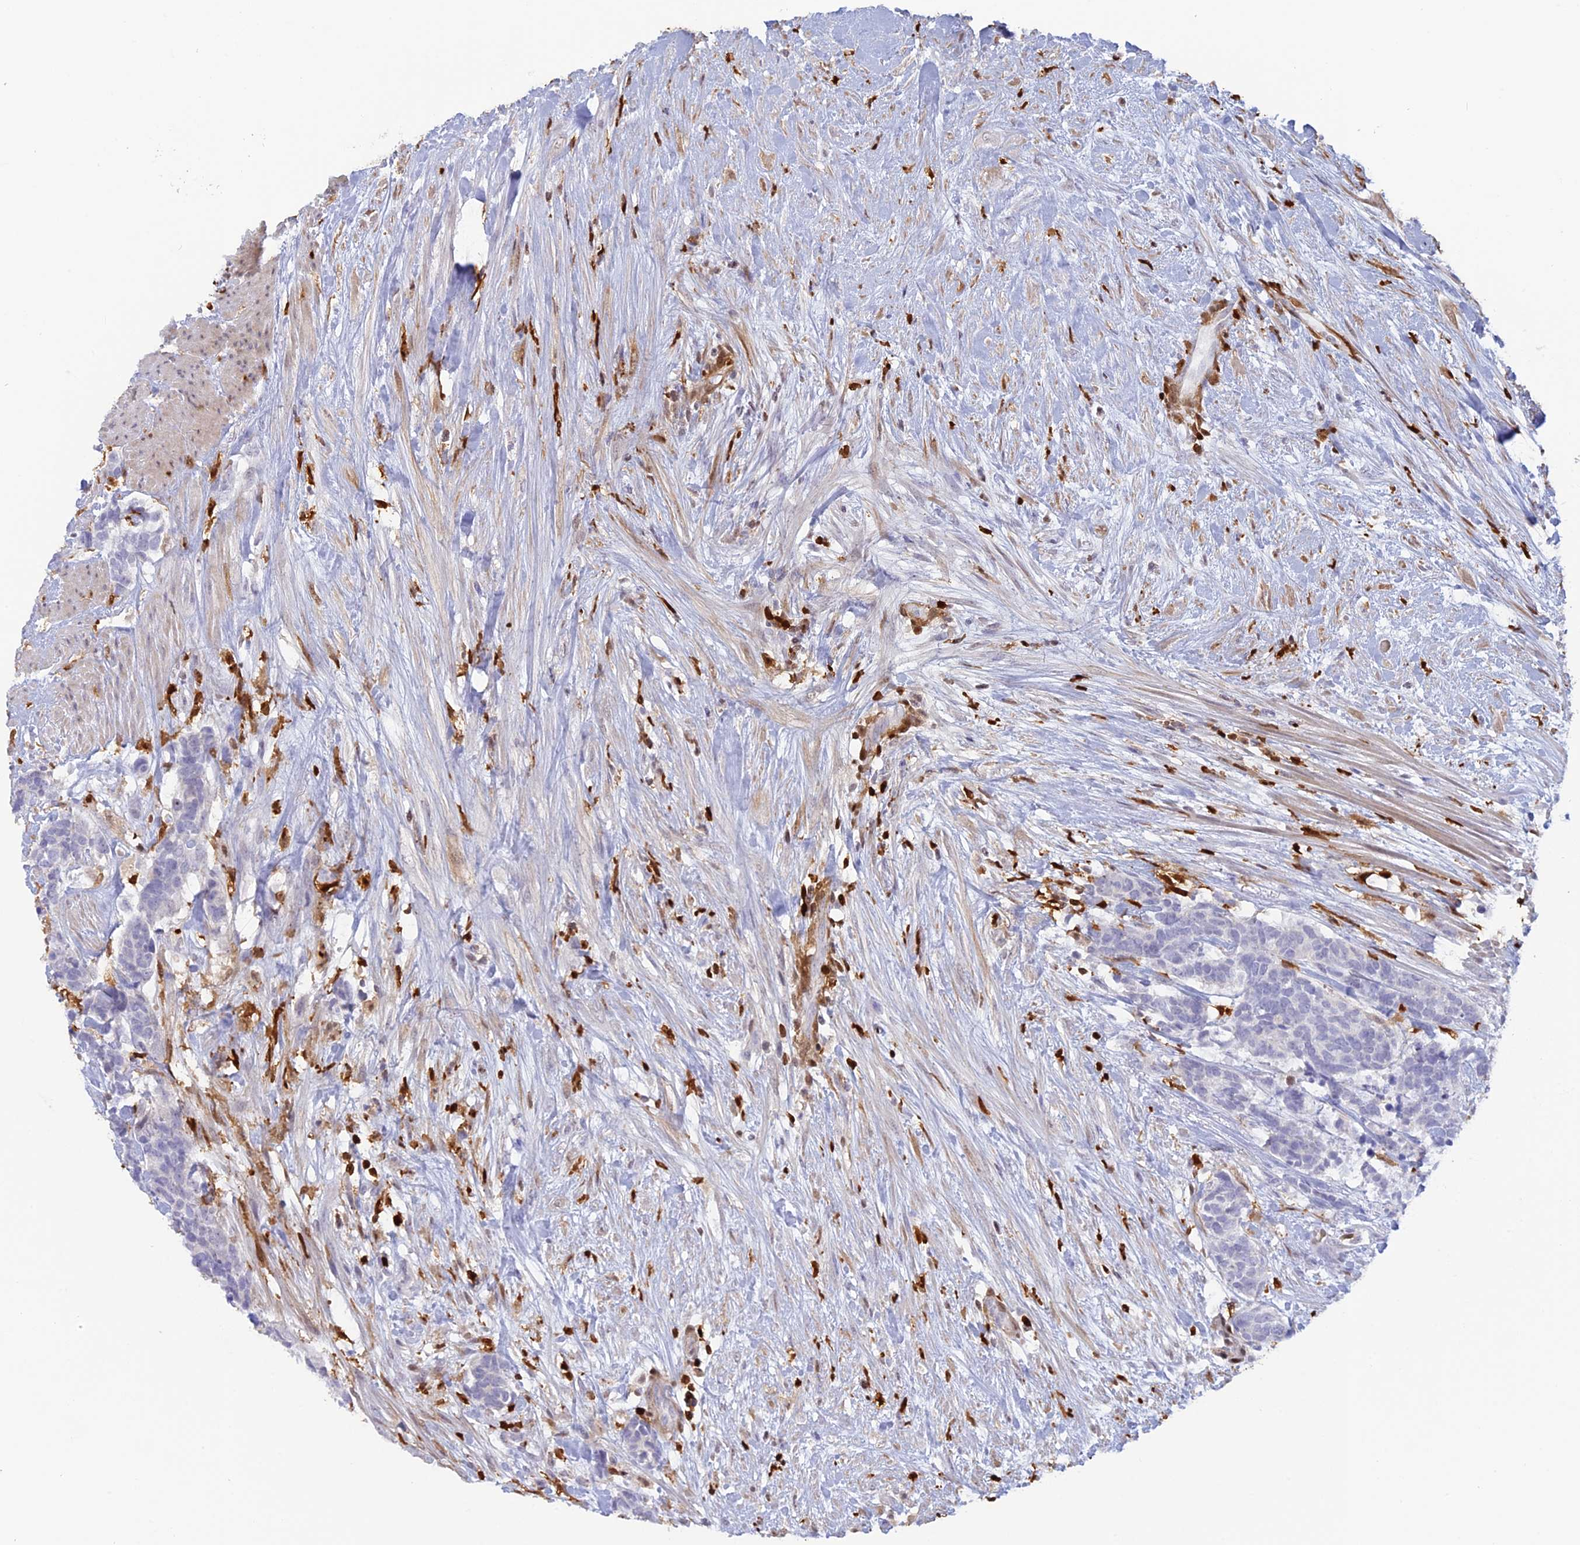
{"staining": {"intensity": "negative", "quantity": "none", "location": "none"}, "tissue": "carcinoid", "cell_type": "Tumor cells", "image_type": "cancer", "snomed": [{"axis": "morphology", "description": "Carcinoma, NOS"}, {"axis": "morphology", "description": "Carcinoid, malignant, NOS"}, {"axis": "topography", "description": "Prostate"}], "caption": "There is no significant positivity in tumor cells of carcinoma.", "gene": "PGBD4", "patient": {"sex": "male", "age": 57}}